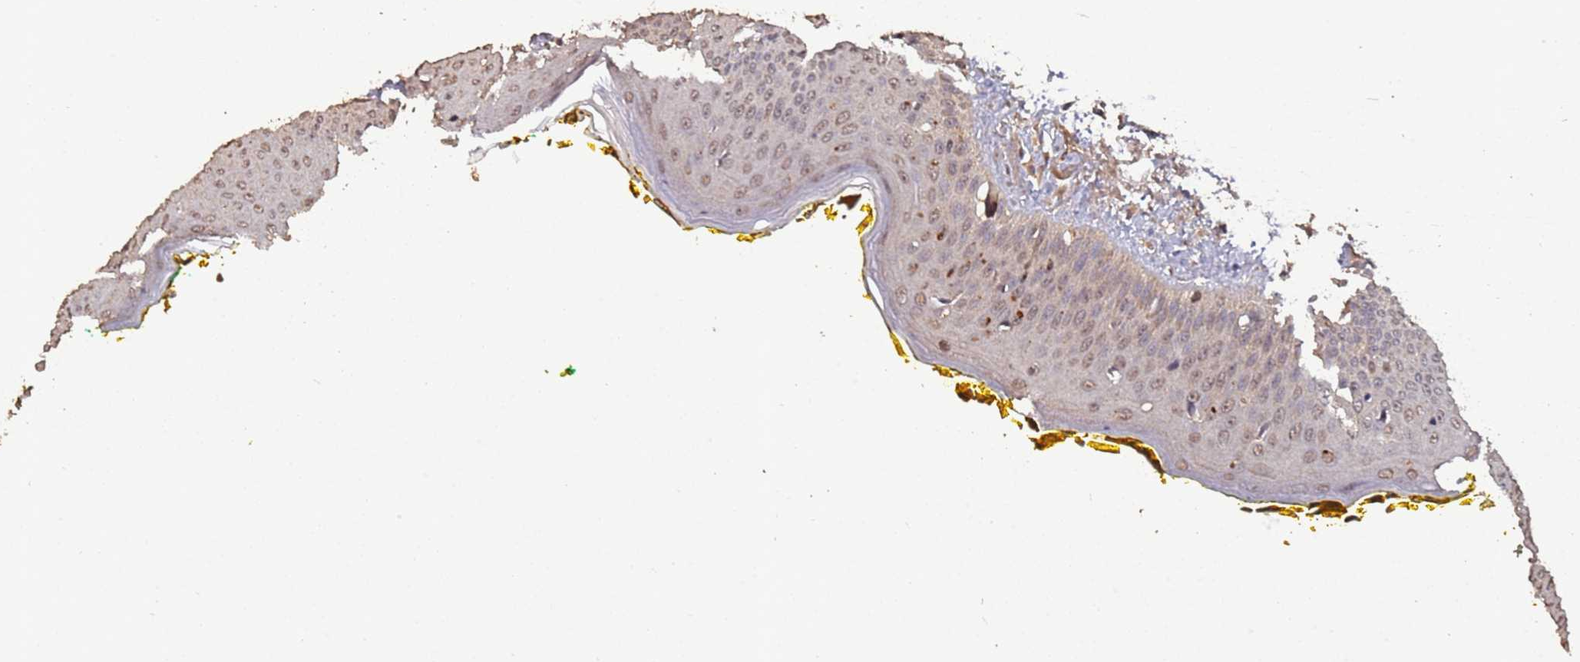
{"staining": {"intensity": "moderate", "quantity": "<25%", "location": "cytoplasmic/membranous,nuclear"}, "tissue": "oral mucosa", "cell_type": "Squamous epithelial cells", "image_type": "normal", "snomed": [{"axis": "morphology", "description": "Normal tissue, NOS"}, {"axis": "topography", "description": "Oral tissue"}], "caption": "Immunohistochemistry micrograph of unremarkable human oral mucosa stained for a protein (brown), which shows low levels of moderate cytoplasmic/membranous,nuclear expression in approximately <25% of squamous epithelial cells.", "gene": "FRAT1", "patient": {"sex": "female", "age": 70}}